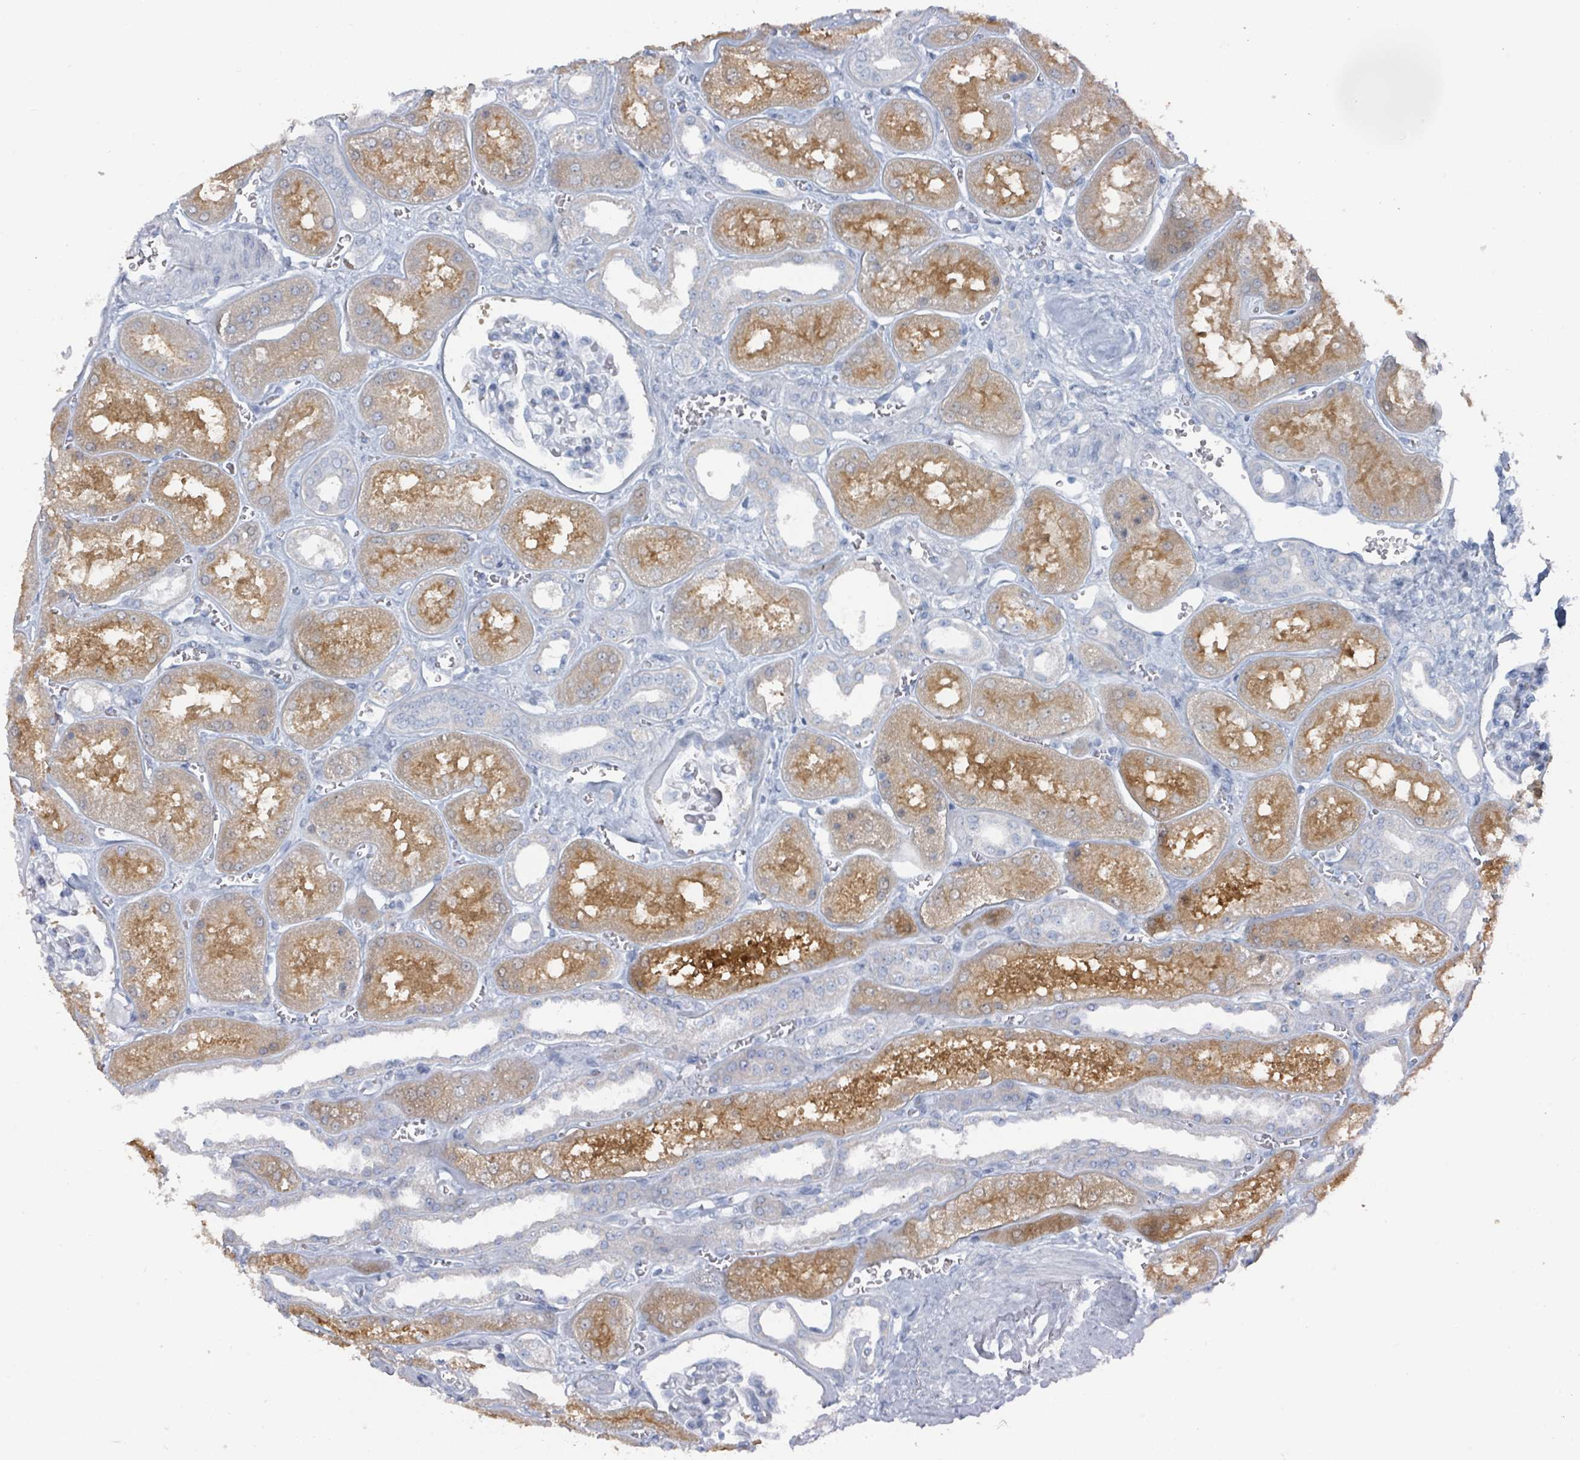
{"staining": {"intensity": "negative", "quantity": "none", "location": "none"}, "tissue": "kidney", "cell_type": "Cells in glomeruli", "image_type": "normal", "snomed": [{"axis": "morphology", "description": "Normal tissue, NOS"}, {"axis": "morphology", "description": "Adenocarcinoma, NOS"}, {"axis": "topography", "description": "Kidney"}], "caption": "Immunohistochemistry (IHC) micrograph of unremarkable kidney stained for a protein (brown), which reveals no positivity in cells in glomeruli.", "gene": "GAMT", "patient": {"sex": "female", "age": 68}}